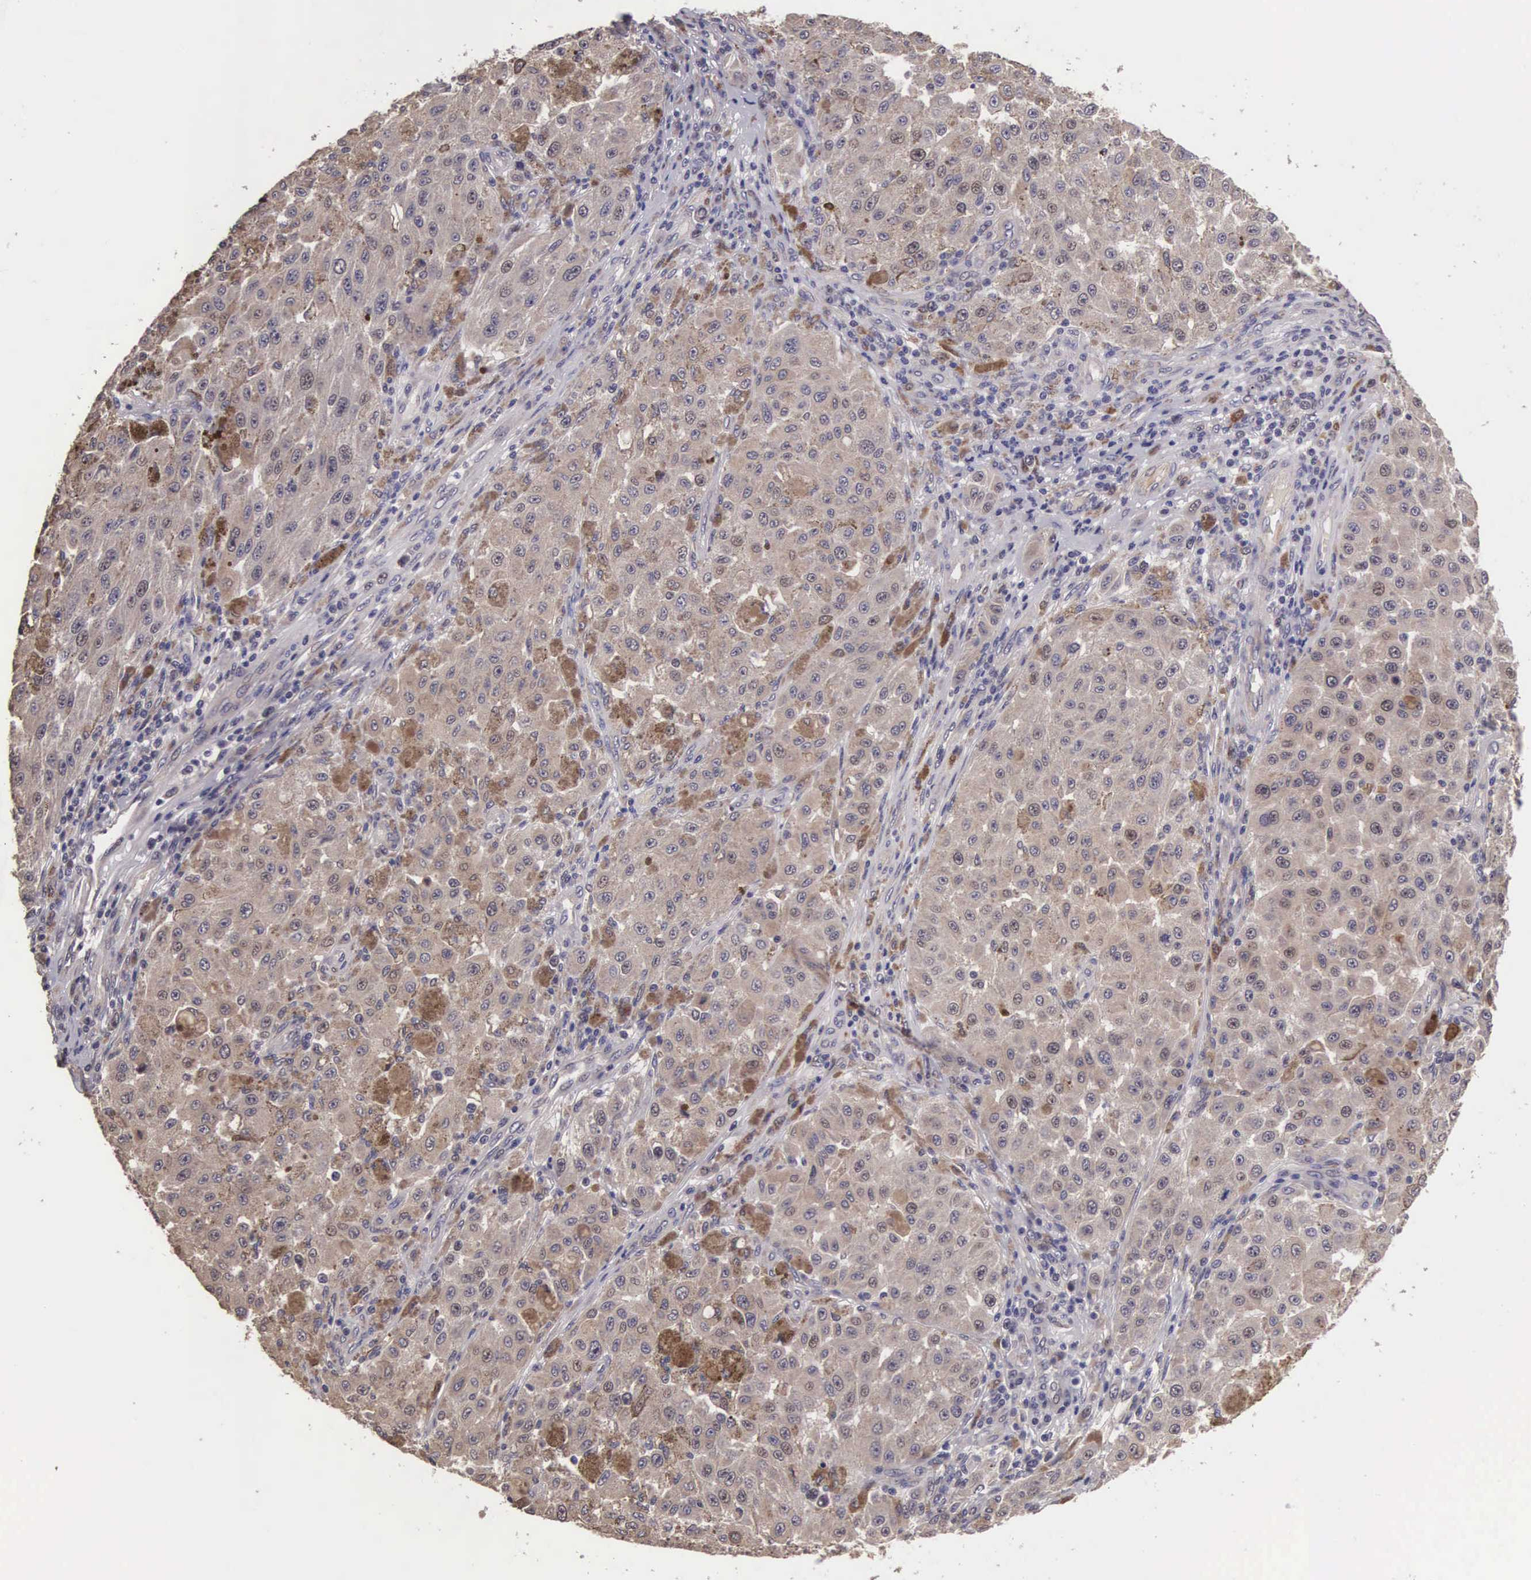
{"staining": {"intensity": "weak", "quantity": ">75%", "location": "cytoplasmic/membranous"}, "tissue": "melanoma", "cell_type": "Tumor cells", "image_type": "cancer", "snomed": [{"axis": "morphology", "description": "Malignant melanoma, NOS"}, {"axis": "topography", "description": "Skin"}], "caption": "Brown immunohistochemical staining in malignant melanoma exhibits weak cytoplasmic/membranous staining in approximately >75% of tumor cells.", "gene": "CDC45", "patient": {"sex": "female", "age": 64}}